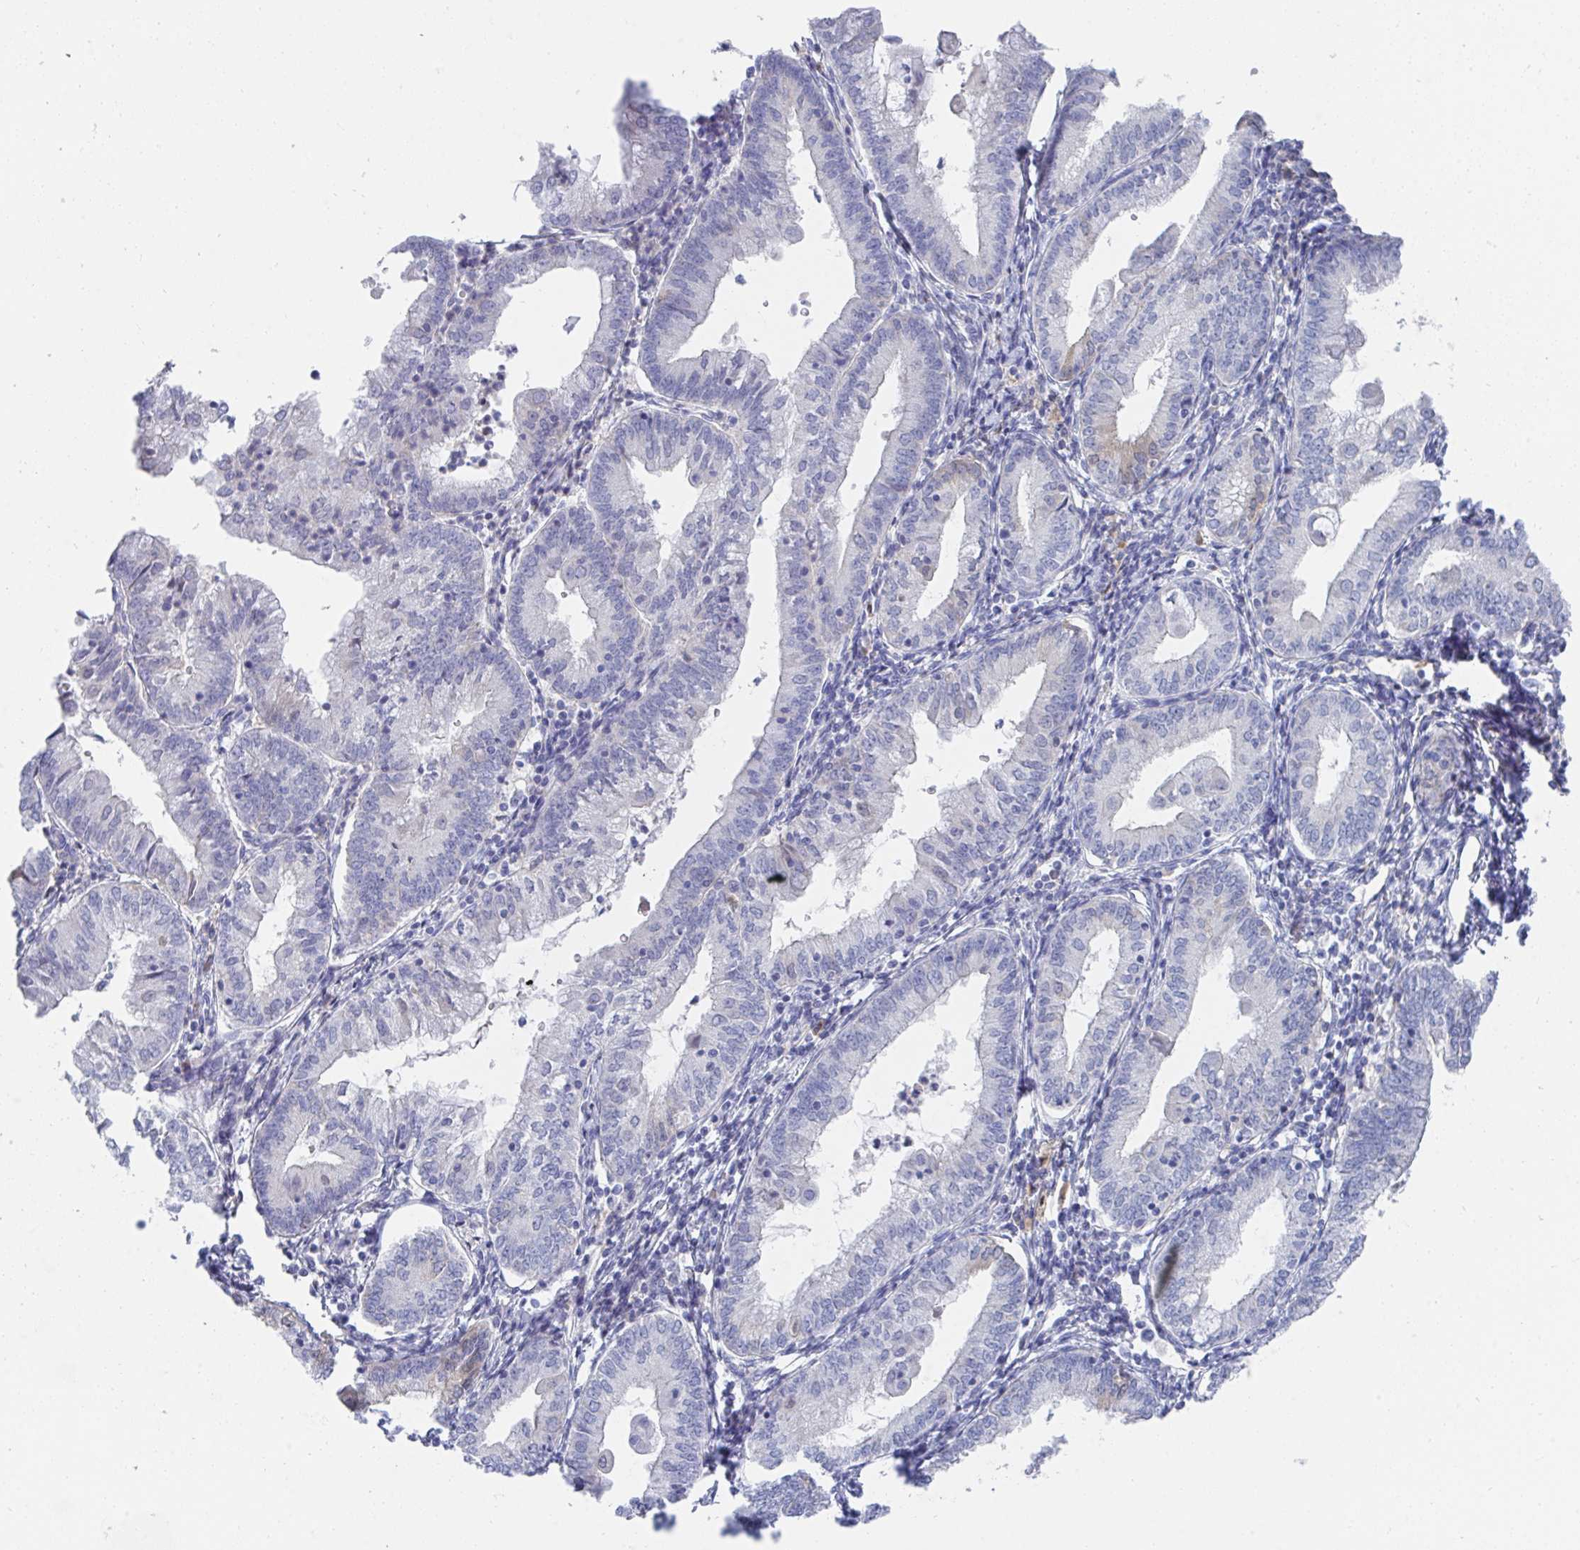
{"staining": {"intensity": "negative", "quantity": "none", "location": "none"}, "tissue": "endometrial cancer", "cell_type": "Tumor cells", "image_type": "cancer", "snomed": [{"axis": "morphology", "description": "Adenocarcinoma, NOS"}, {"axis": "topography", "description": "Endometrium"}], "caption": "Tumor cells are negative for brown protein staining in endometrial cancer. (DAB immunohistochemistry (IHC), high magnification).", "gene": "TNFAIP6", "patient": {"sex": "female", "age": 55}}